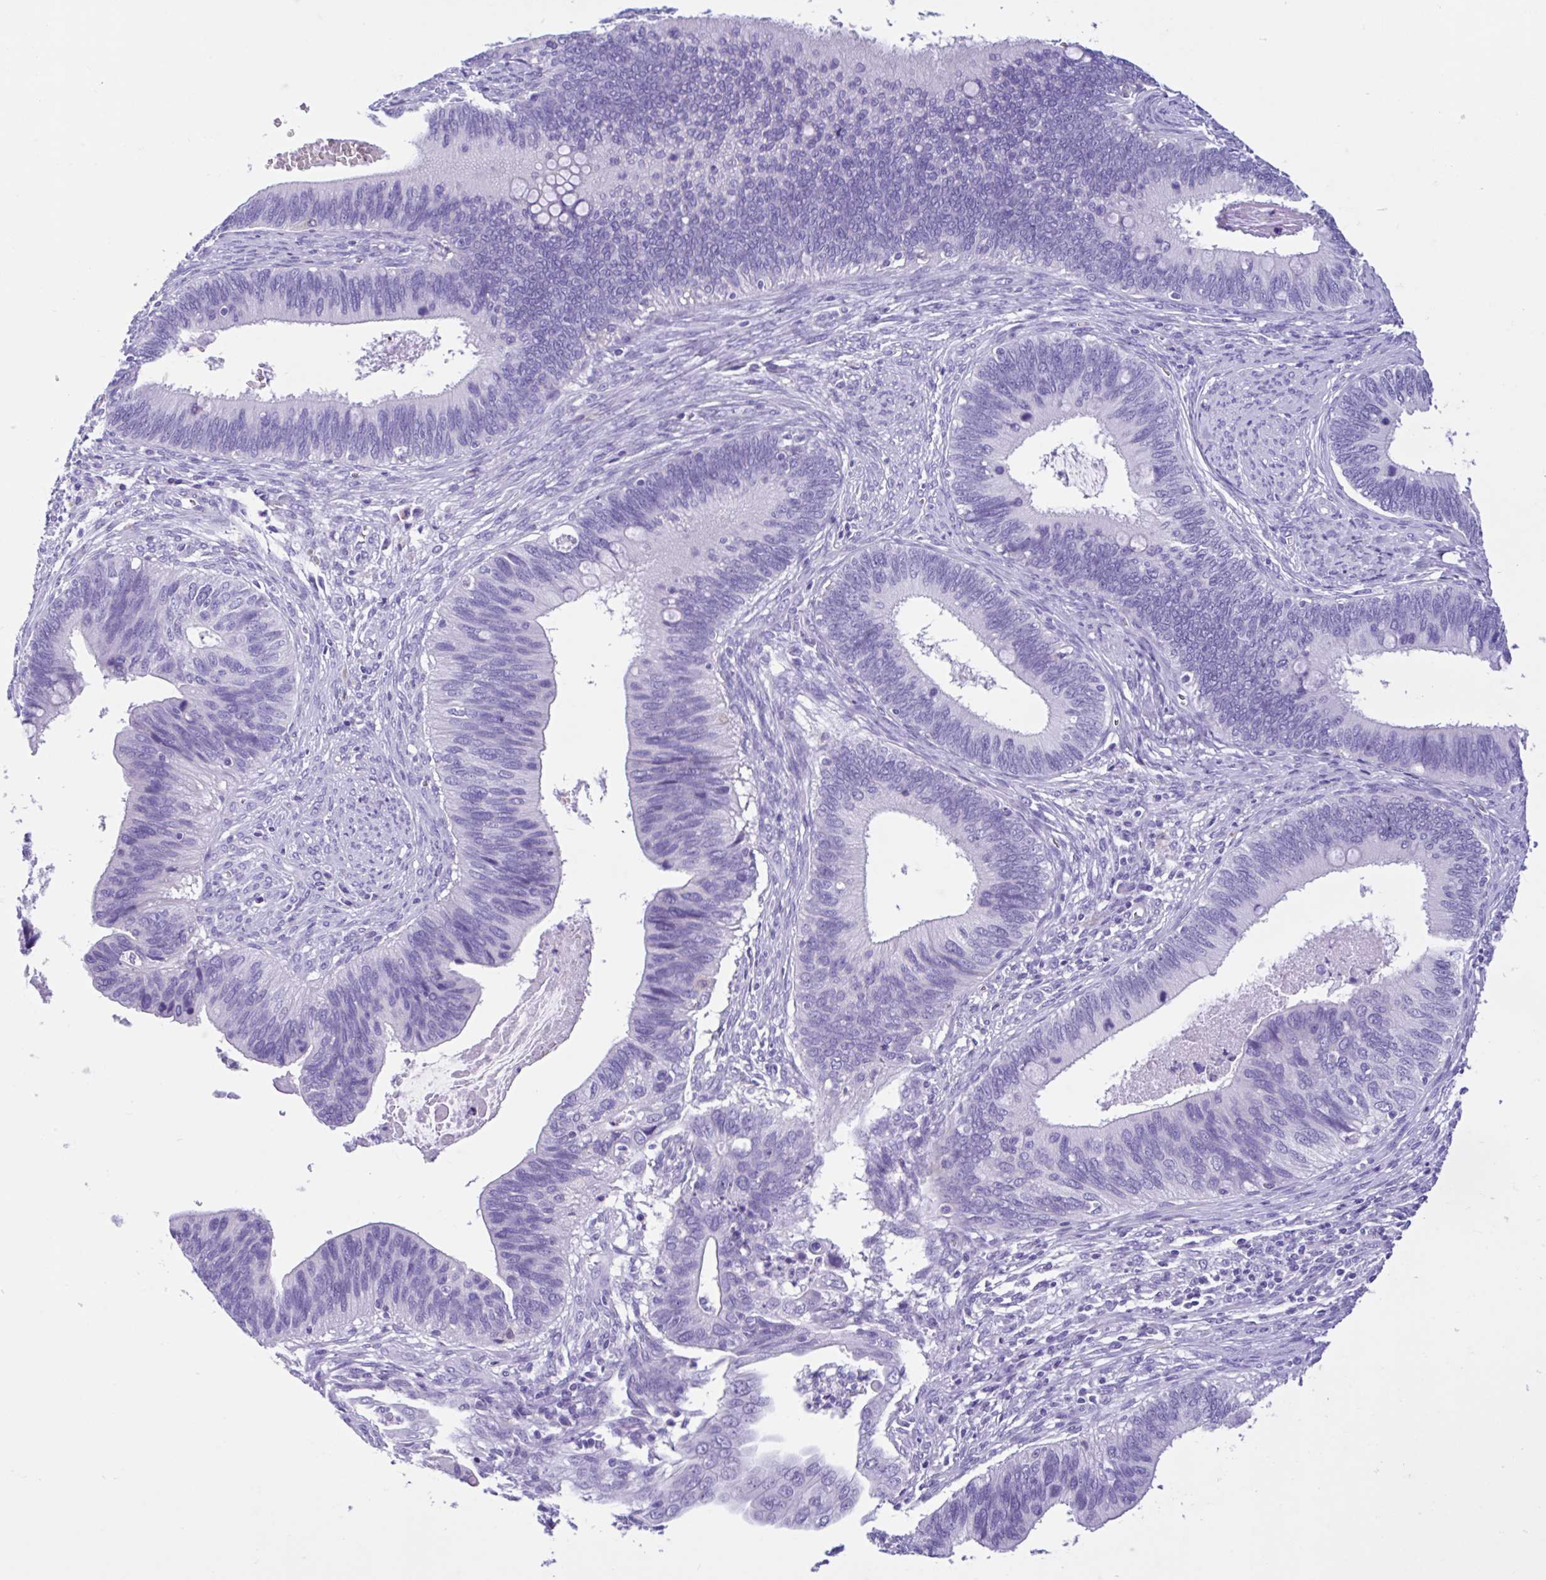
{"staining": {"intensity": "negative", "quantity": "none", "location": "none"}, "tissue": "cervical cancer", "cell_type": "Tumor cells", "image_type": "cancer", "snomed": [{"axis": "morphology", "description": "Adenocarcinoma, NOS"}, {"axis": "topography", "description": "Cervix"}], "caption": "Cervical adenocarcinoma was stained to show a protein in brown. There is no significant positivity in tumor cells. (Stains: DAB immunohistochemistry with hematoxylin counter stain, Microscopy: brightfield microscopy at high magnification).", "gene": "OR4N4", "patient": {"sex": "female", "age": 42}}